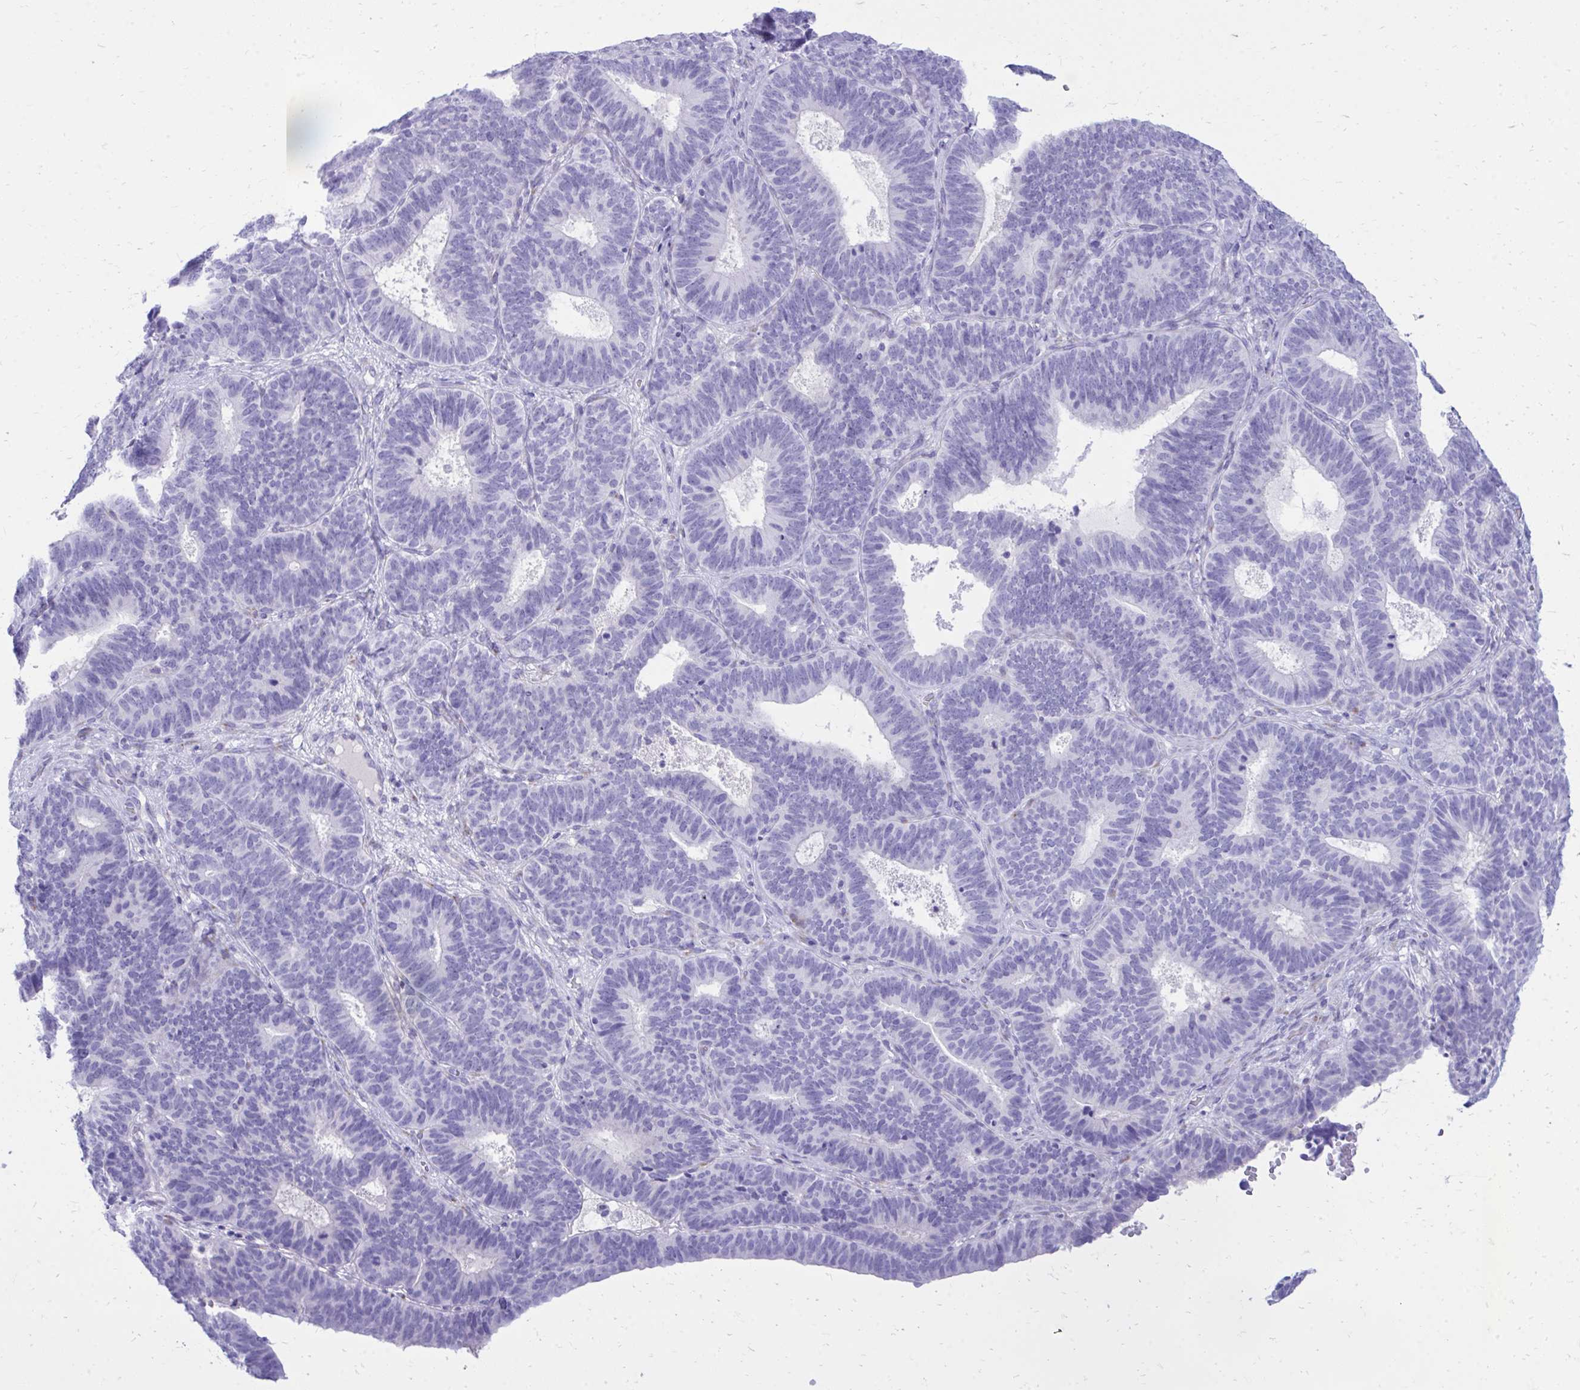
{"staining": {"intensity": "negative", "quantity": "none", "location": "none"}, "tissue": "endometrial cancer", "cell_type": "Tumor cells", "image_type": "cancer", "snomed": [{"axis": "morphology", "description": "Adenocarcinoma, NOS"}, {"axis": "topography", "description": "Endometrium"}], "caption": "Immunohistochemistry (IHC) of human endometrial adenocarcinoma shows no staining in tumor cells. (DAB (3,3'-diaminobenzidine) immunohistochemistry (IHC), high magnification).", "gene": "ANKDD1B", "patient": {"sex": "female", "age": 70}}